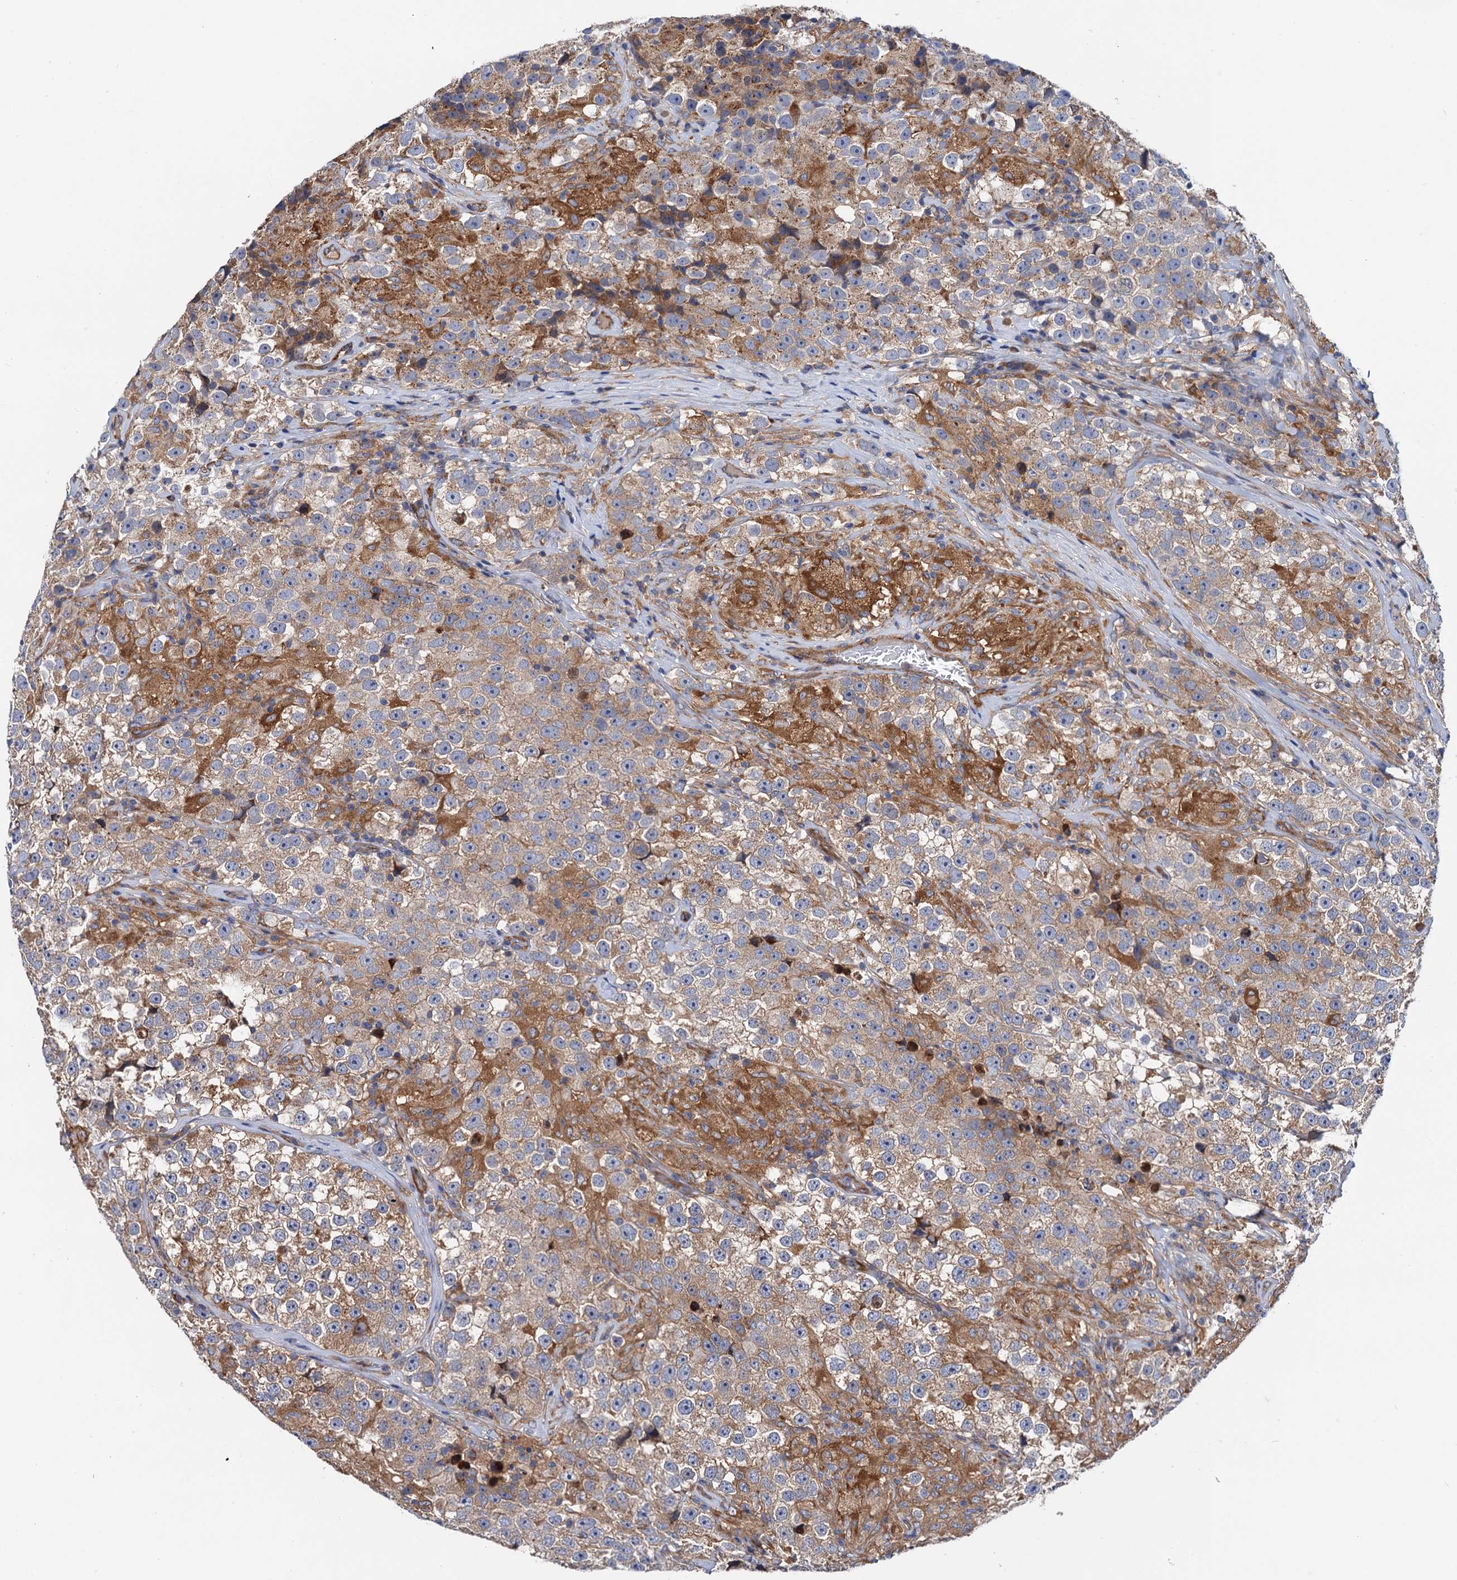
{"staining": {"intensity": "weak", "quantity": ">75%", "location": "cytoplasmic/membranous"}, "tissue": "testis cancer", "cell_type": "Tumor cells", "image_type": "cancer", "snomed": [{"axis": "morphology", "description": "Seminoma, NOS"}, {"axis": "topography", "description": "Testis"}], "caption": "Brown immunohistochemical staining in human seminoma (testis) displays weak cytoplasmic/membranous positivity in about >75% of tumor cells.", "gene": "MRPL48", "patient": {"sex": "male", "age": 46}}